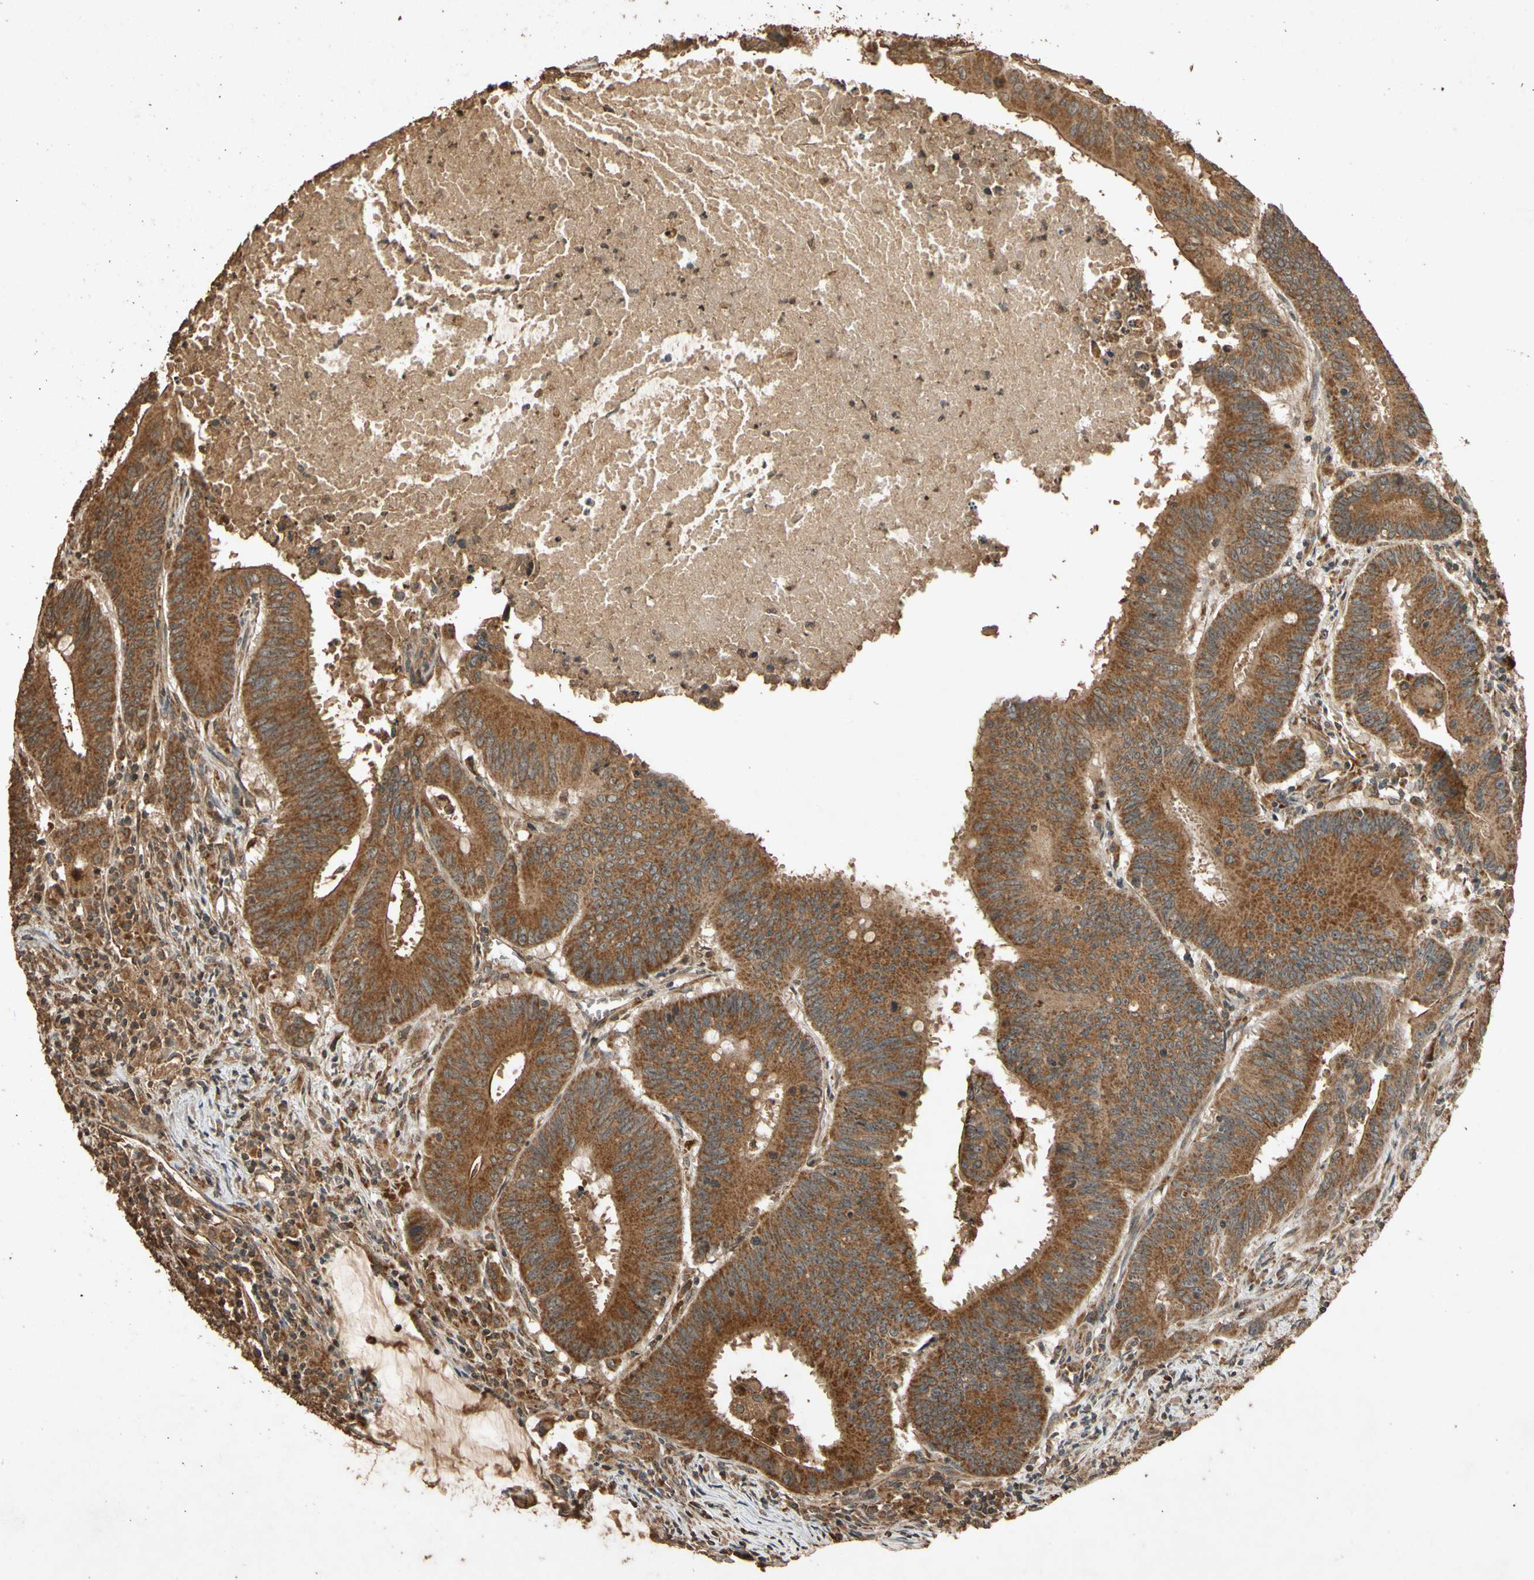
{"staining": {"intensity": "strong", "quantity": ">75%", "location": "cytoplasmic/membranous"}, "tissue": "colorectal cancer", "cell_type": "Tumor cells", "image_type": "cancer", "snomed": [{"axis": "morphology", "description": "Adenocarcinoma, NOS"}, {"axis": "topography", "description": "Colon"}], "caption": "Immunohistochemical staining of human colorectal cancer (adenocarcinoma) reveals strong cytoplasmic/membranous protein expression in about >75% of tumor cells.", "gene": "TXN2", "patient": {"sex": "male", "age": 45}}